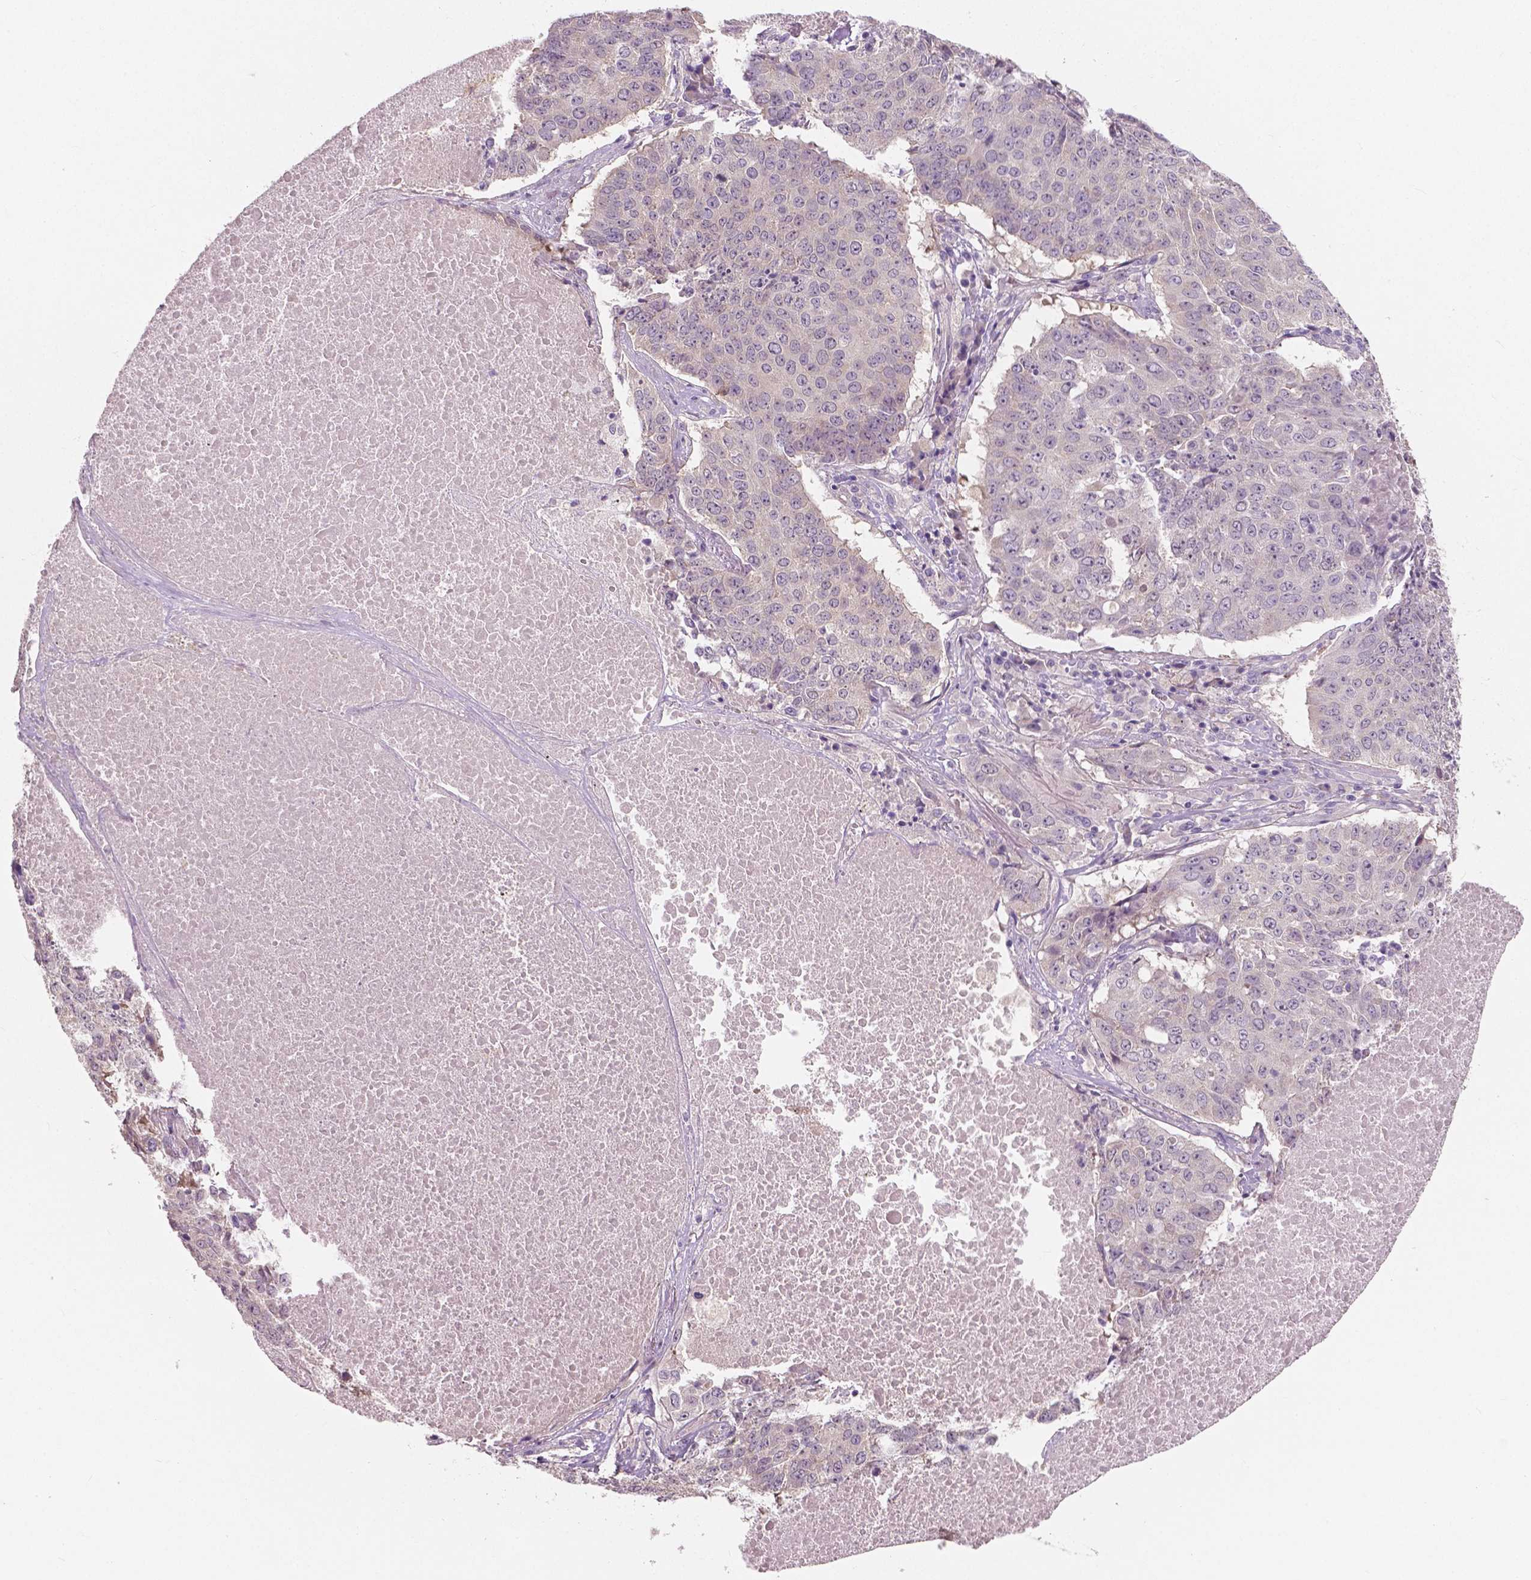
{"staining": {"intensity": "negative", "quantity": "none", "location": "none"}, "tissue": "lung cancer", "cell_type": "Tumor cells", "image_type": "cancer", "snomed": [{"axis": "morphology", "description": "Normal tissue, NOS"}, {"axis": "morphology", "description": "Squamous cell carcinoma, NOS"}, {"axis": "topography", "description": "Bronchus"}, {"axis": "topography", "description": "Lung"}], "caption": "The photomicrograph demonstrates no significant expression in tumor cells of lung cancer (squamous cell carcinoma).", "gene": "LSM14B", "patient": {"sex": "male", "age": 64}}